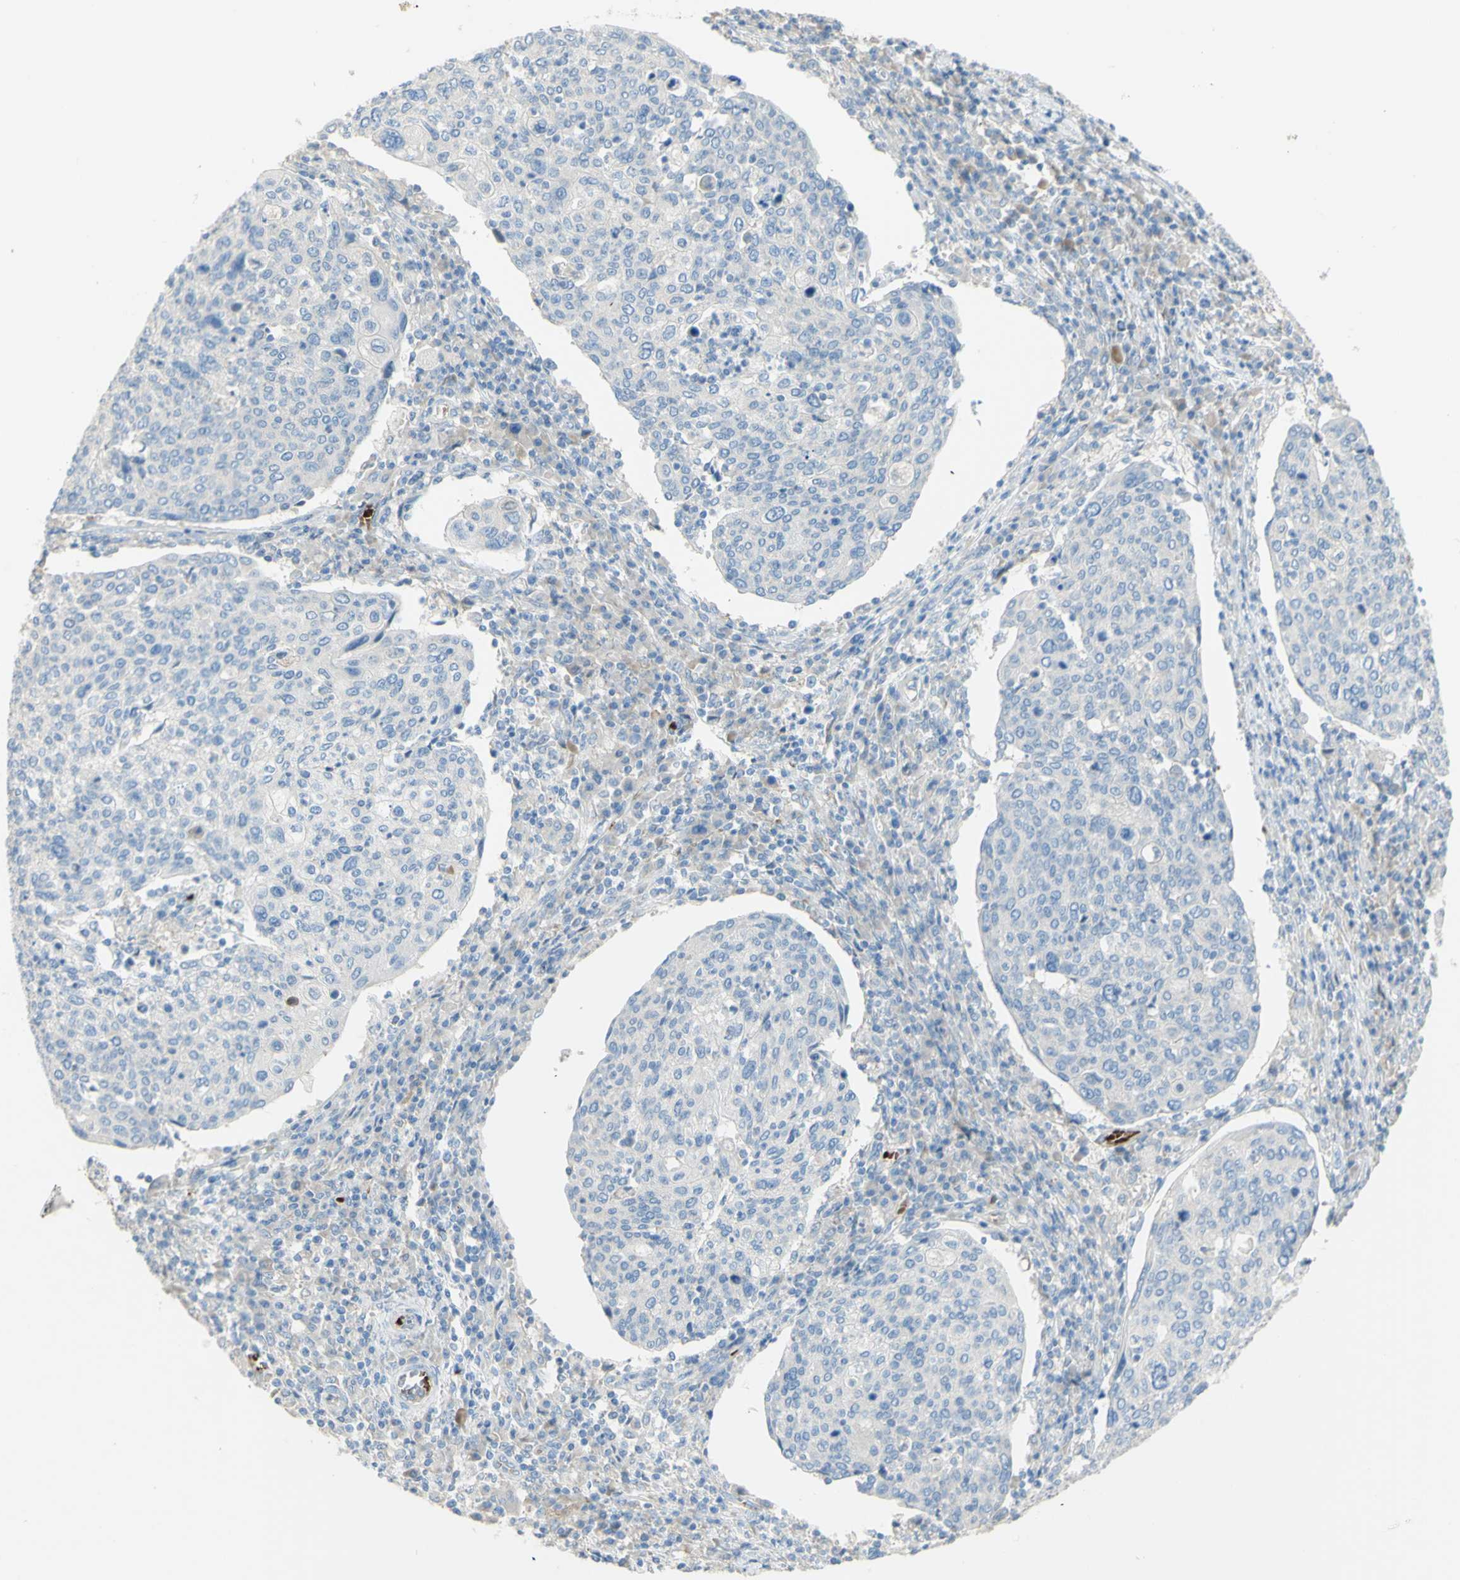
{"staining": {"intensity": "negative", "quantity": "none", "location": "none"}, "tissue": "cervical cancer", "cell_type": "Tumor cells", "image_type": "cancer", "snomed": [{"axis": "morphology", "description": "Squamous cell carcinoma, NOS"}, {"axis": "topography", "description": "Cervix"}], "caption": "Cervical cancer was stained to show a protein in brown. There is no significant staining in tumor cells.", "gene": "GAN", "patient": {"sex": "female", "age": 40}}